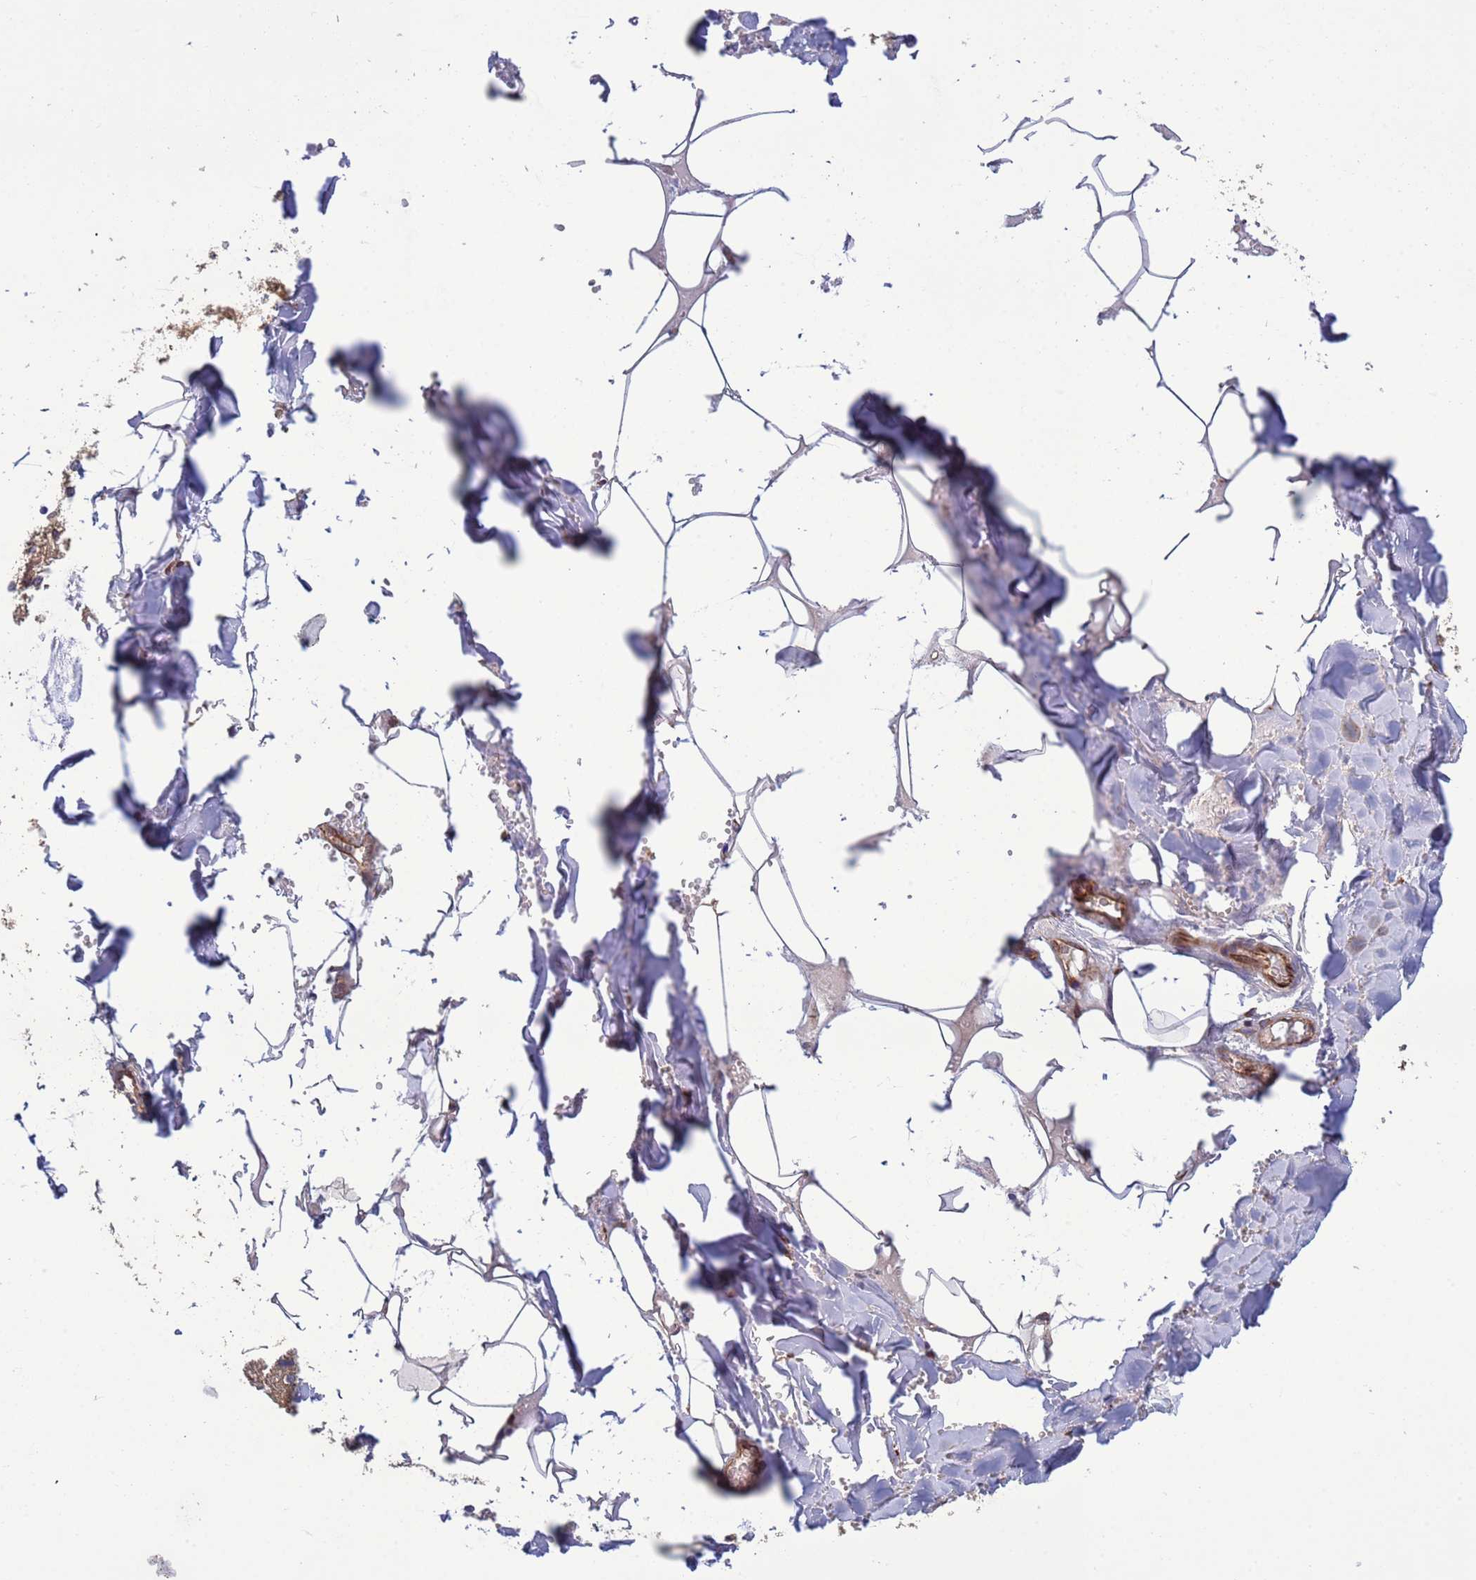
{"staining": {"intensity": "negative", "quantity": "none", "location": "none"}, "tissue": "adipose tissue", "cell_type": "Adipocytes", "image_type": "normal", "snomed": [{"axis": "morphology", "description": "Normal tissue, NOS"}, {"axis": "topography", "description": "Salivary gland"}, {"axis": "topography", "description": "Peripheral nerve tissue"}], "caption": "High power microscopy photomicrograph of an immunohistochemistry (IHC) histopathology image of normal adipose tissue, revealing no significant staining in adipocytes.", "gene": "RAB10", "patient": {"sex": "male", "age": 38}}